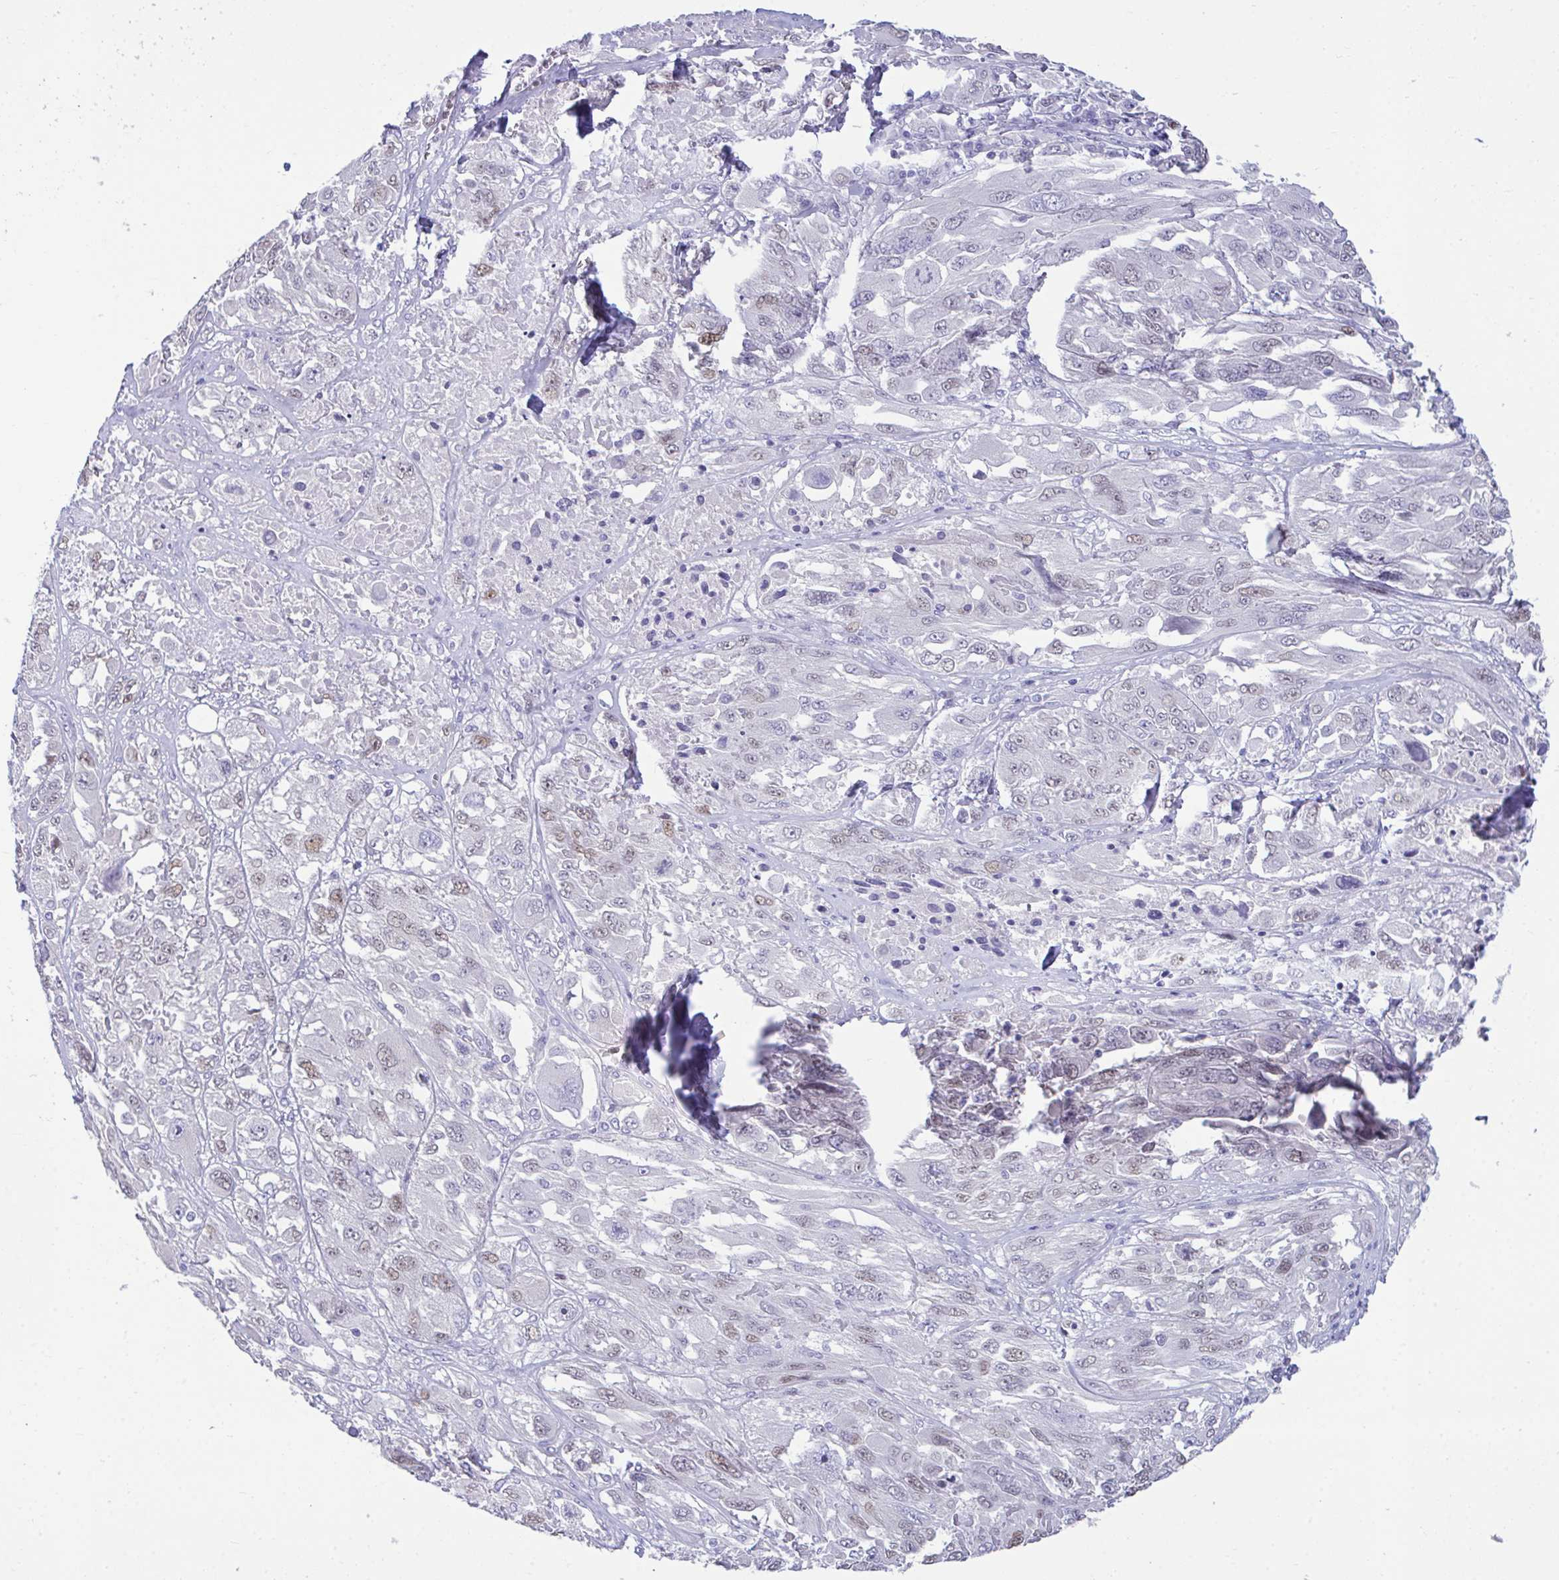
{"staining": {"intensity": "negative", "quantity": "none", "location": "none"}, "tissue": "melanoma", "cell_type": "Tumor cells", "image_type": "cancer", "snomed": [{"axis": "morphology", "description": "Malignant melanoma, NOS"}, {"axis": "topography", "description": "Skin"}], "caption": "High power microscopy image of an IHC image of malignant melanoma, revealing no significant staining in tumor cells.", "gene": "PLEKHH1", "patient": {"sex": "female", "age": 91}}